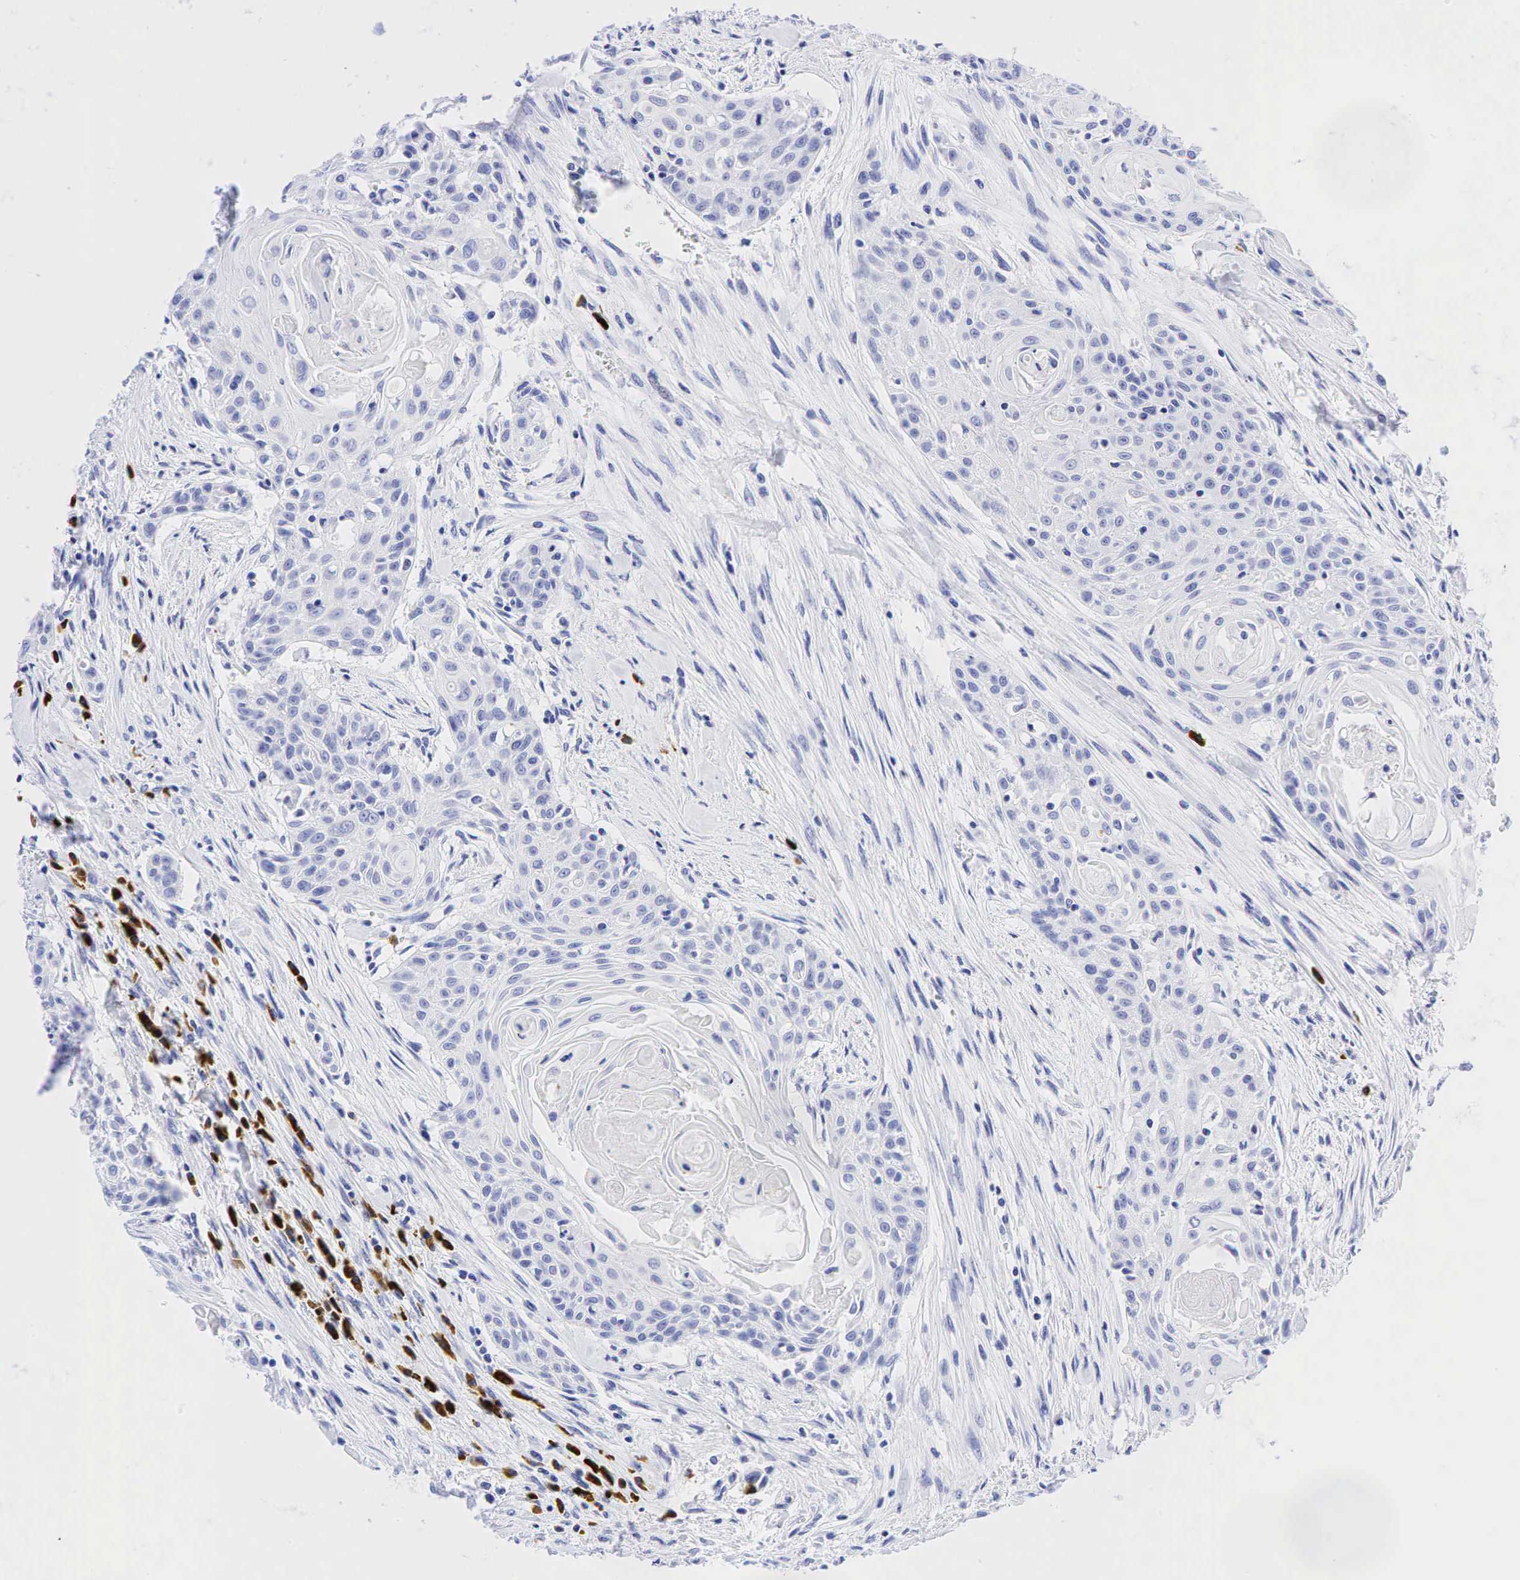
{"staining": {"intensity": "negative", "quantity": "none", "location": "none"}, "tissue": "head and neck cancer", "cell_type": "Tumor cells", "image_type": "cancer", "snomed": [{"axis": "morphology", "description": "Squamous cell carcinoma, NOS"}, {"axis": "morphology", "description": "Squamous cell carcinoma, metastatic, NOS"}, {"axis": "topography", "description": "Lymph node"}, {"axis": "topography", "description": "Salivary gland"}, {"axis": "topography", "description": "Head-Neck"}], "caption": "Immunohistochemical staining of head and neck cancer shows no significant staining in tumor cells. (Brightfield microscopy of DAB (3,3'-diaminobenzidine) immunohistochemistry at high magnification).", "gene": "CD79A", "patient": {"sex": "female", "age": 74}}